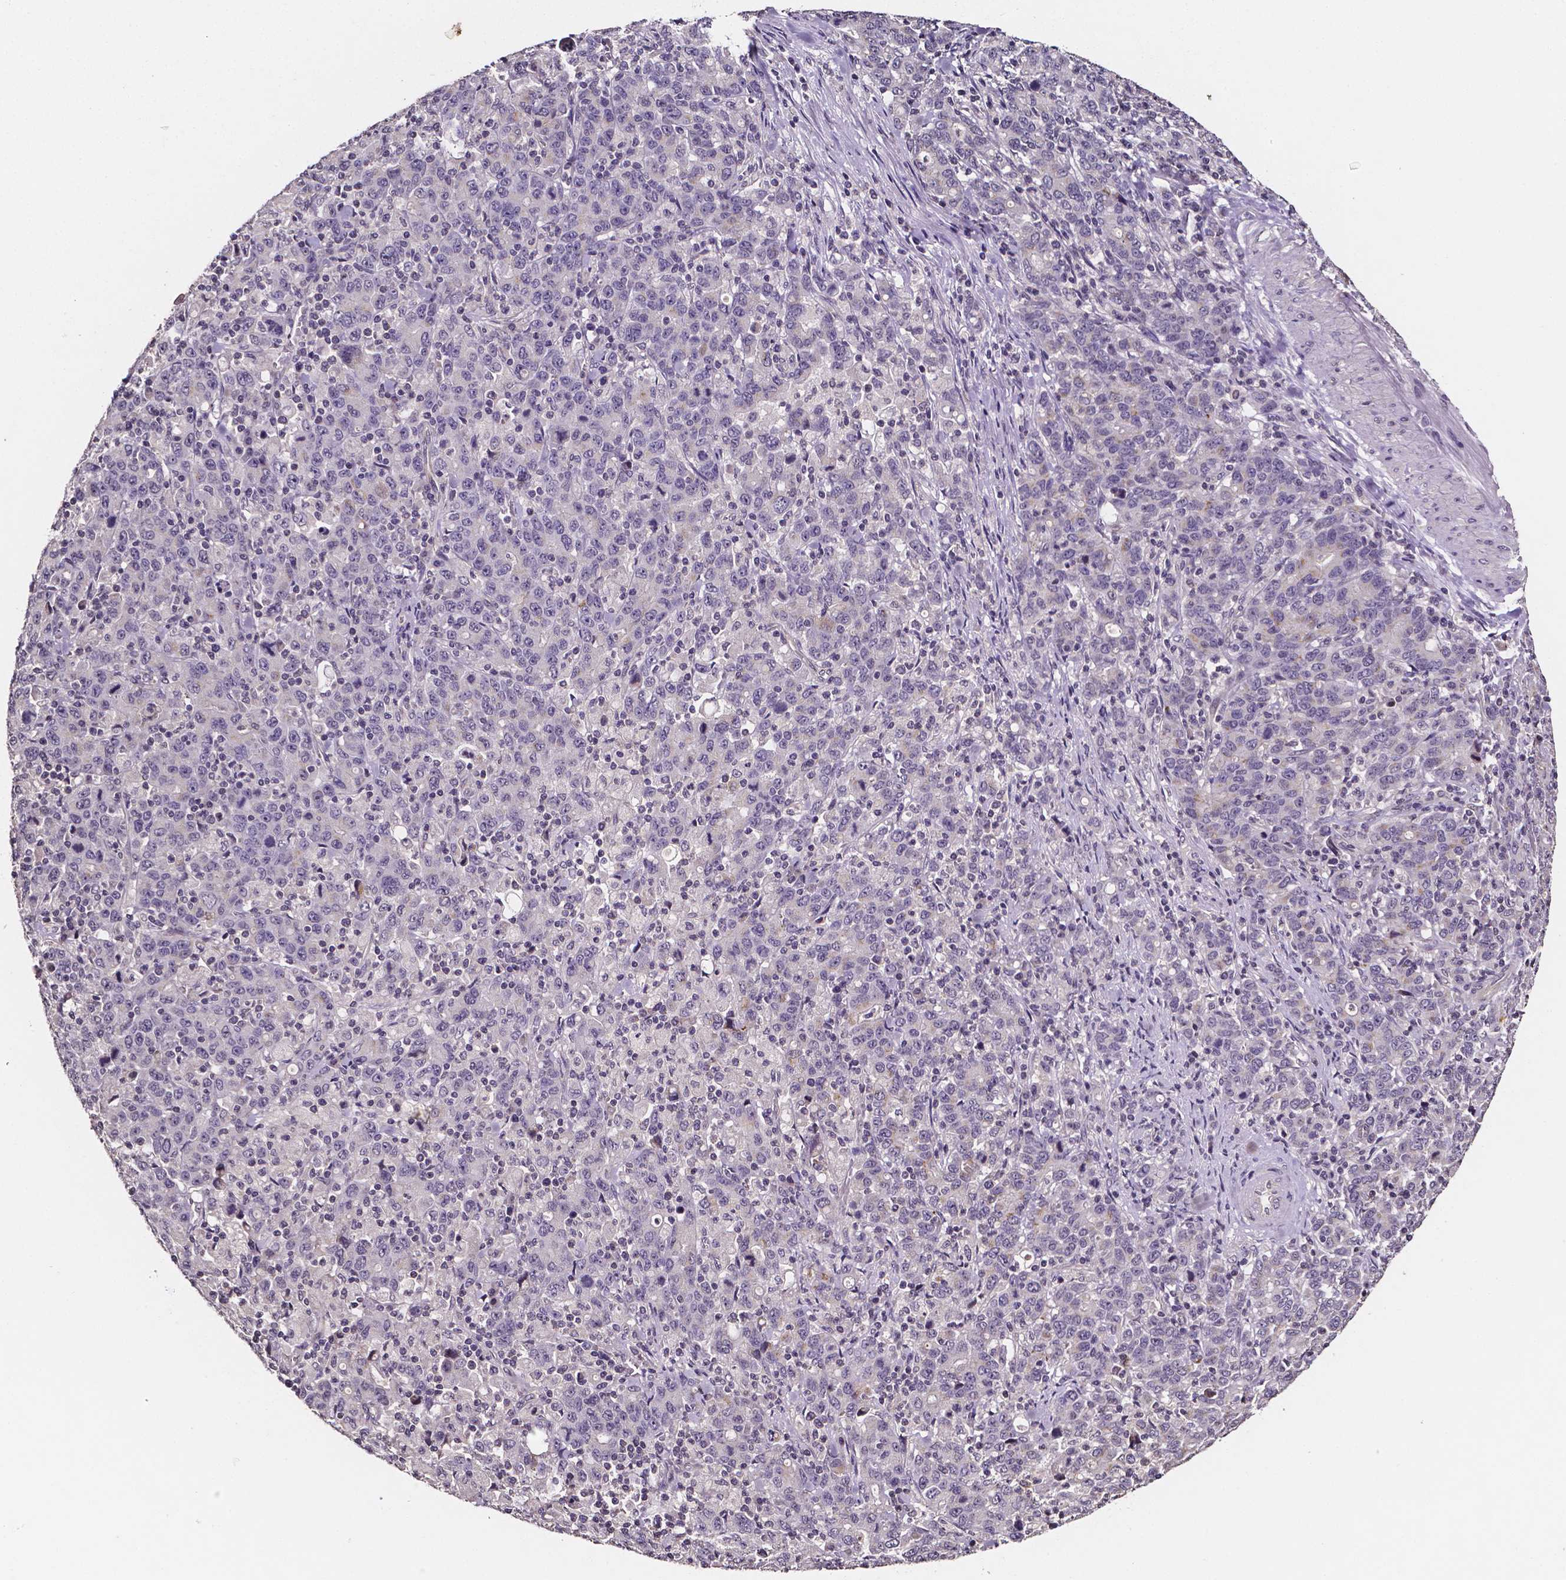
{"staining": {"intensity": "negative", "quantity": "none", "location": "none"}, "tissue": "stomach cancer", "cell_type": "Tumor cells", "image_type": "cancer", "snomed": [{"axis": "morphology", "description": "Adenocarcinoma, NOS"}, {"axis": "topography", "description": "Stomach, upper"}], "caption": "The photomicrograph demonstrates no significant positivity in tumor cells of stomach adenocarcinoma. The staining was performed using DAB to visualize the protein expression in brown, while the nuclei were stained in blue with hematoxylin (Magnification: 20x).", "gene": "NRGN", "patient": {"sex": "male", "age": 69}}